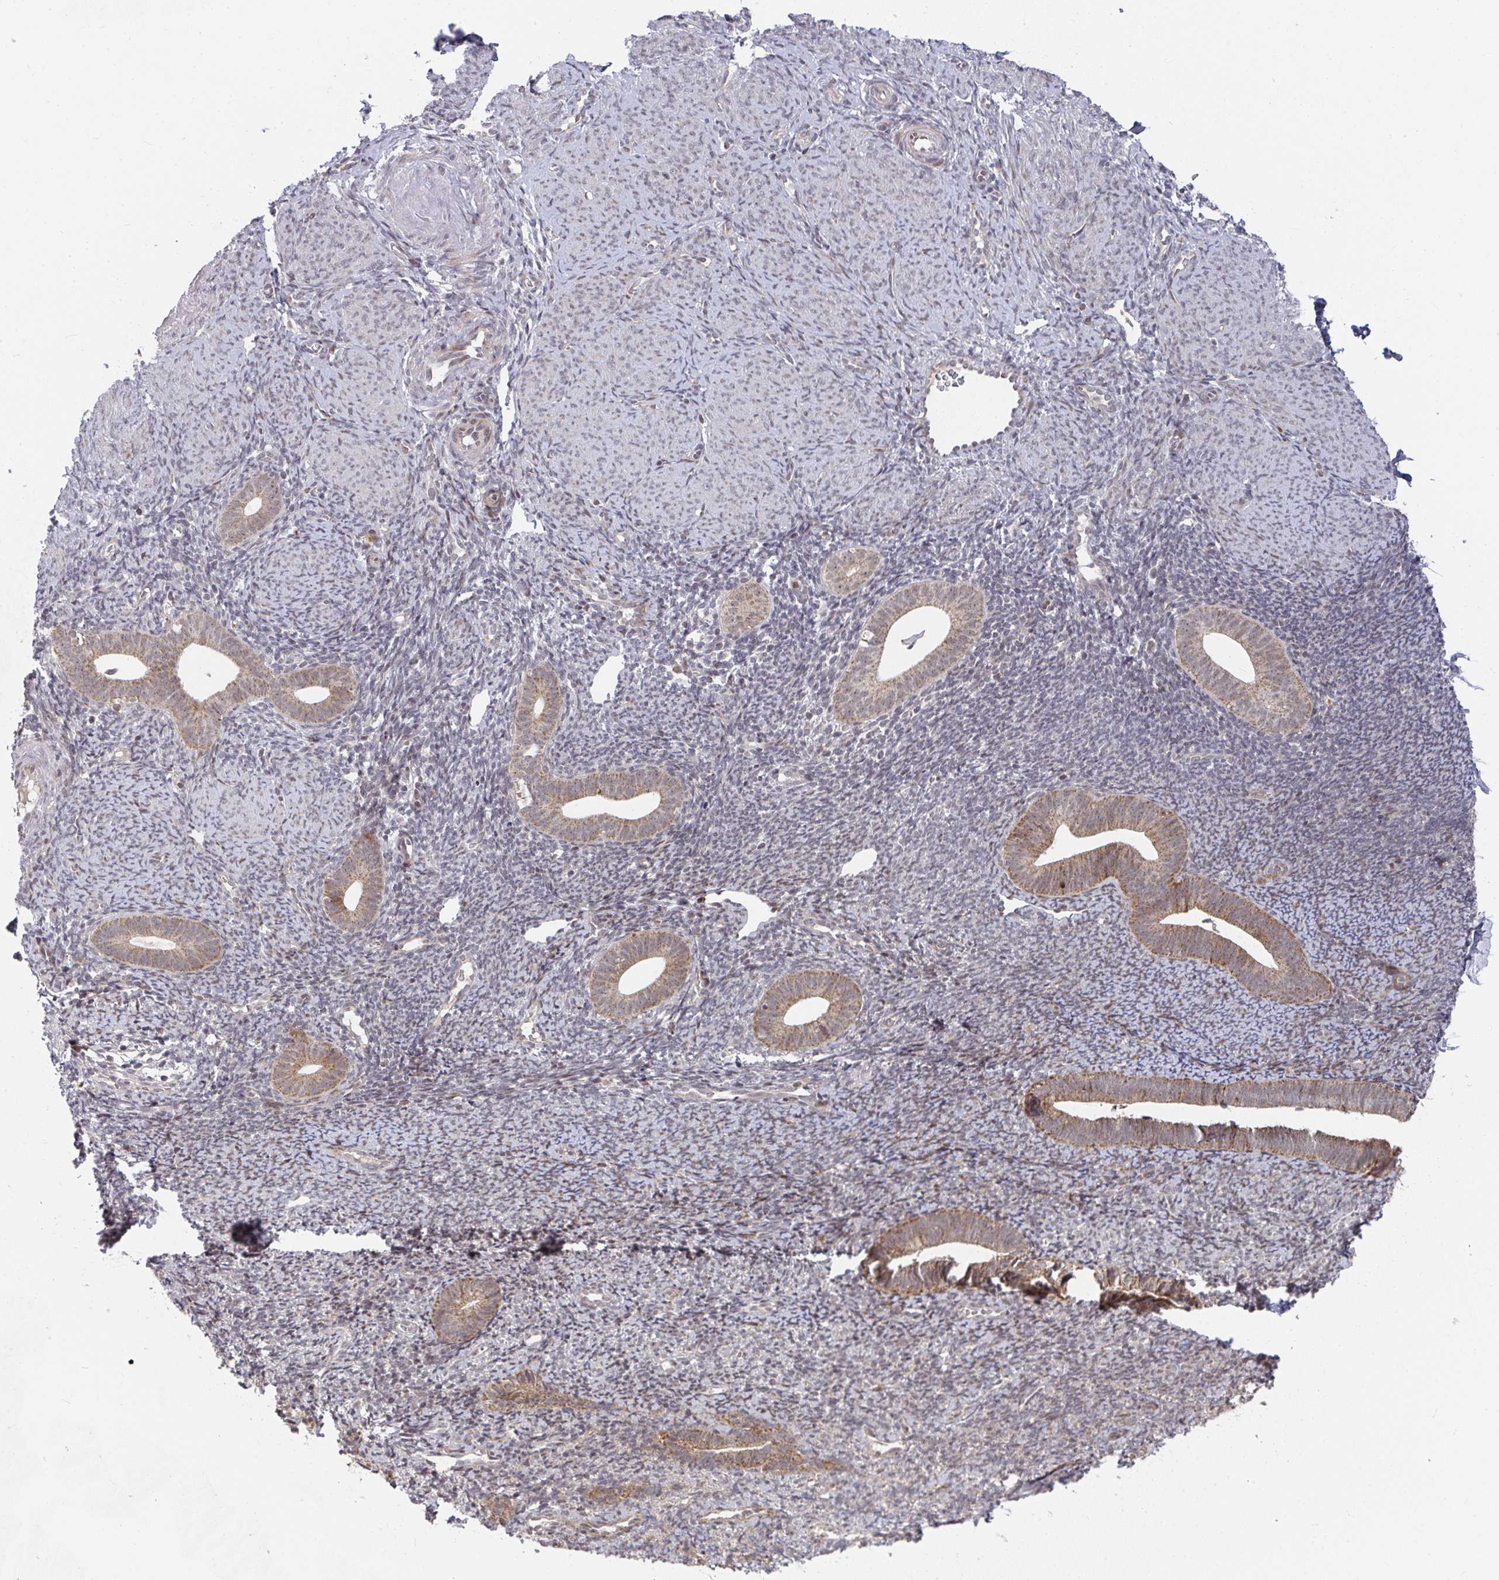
{"staining": {"intensity": "moderate", "quantity": "<25%", "location": "cytoplasmic/membranous,nuclear"}, "tissue": "endometrium", "cell_type": "Cells in endometrial stroma", "image_type": "normal", "snomed": [{"axis": "morphology", "description": "Normal tissue, NOS"}, {"axis": "topography", "description": "Endometrium"}], "caption": "About <25% of cells in endometrial stroma in normal human endometrium show moderate cytoplasmic/membranous,nuclear protein staining as visualized by brown immunohistochemical staining.", "gene": "RBBP5", "patient": {"sex": "female", "age": 39}}